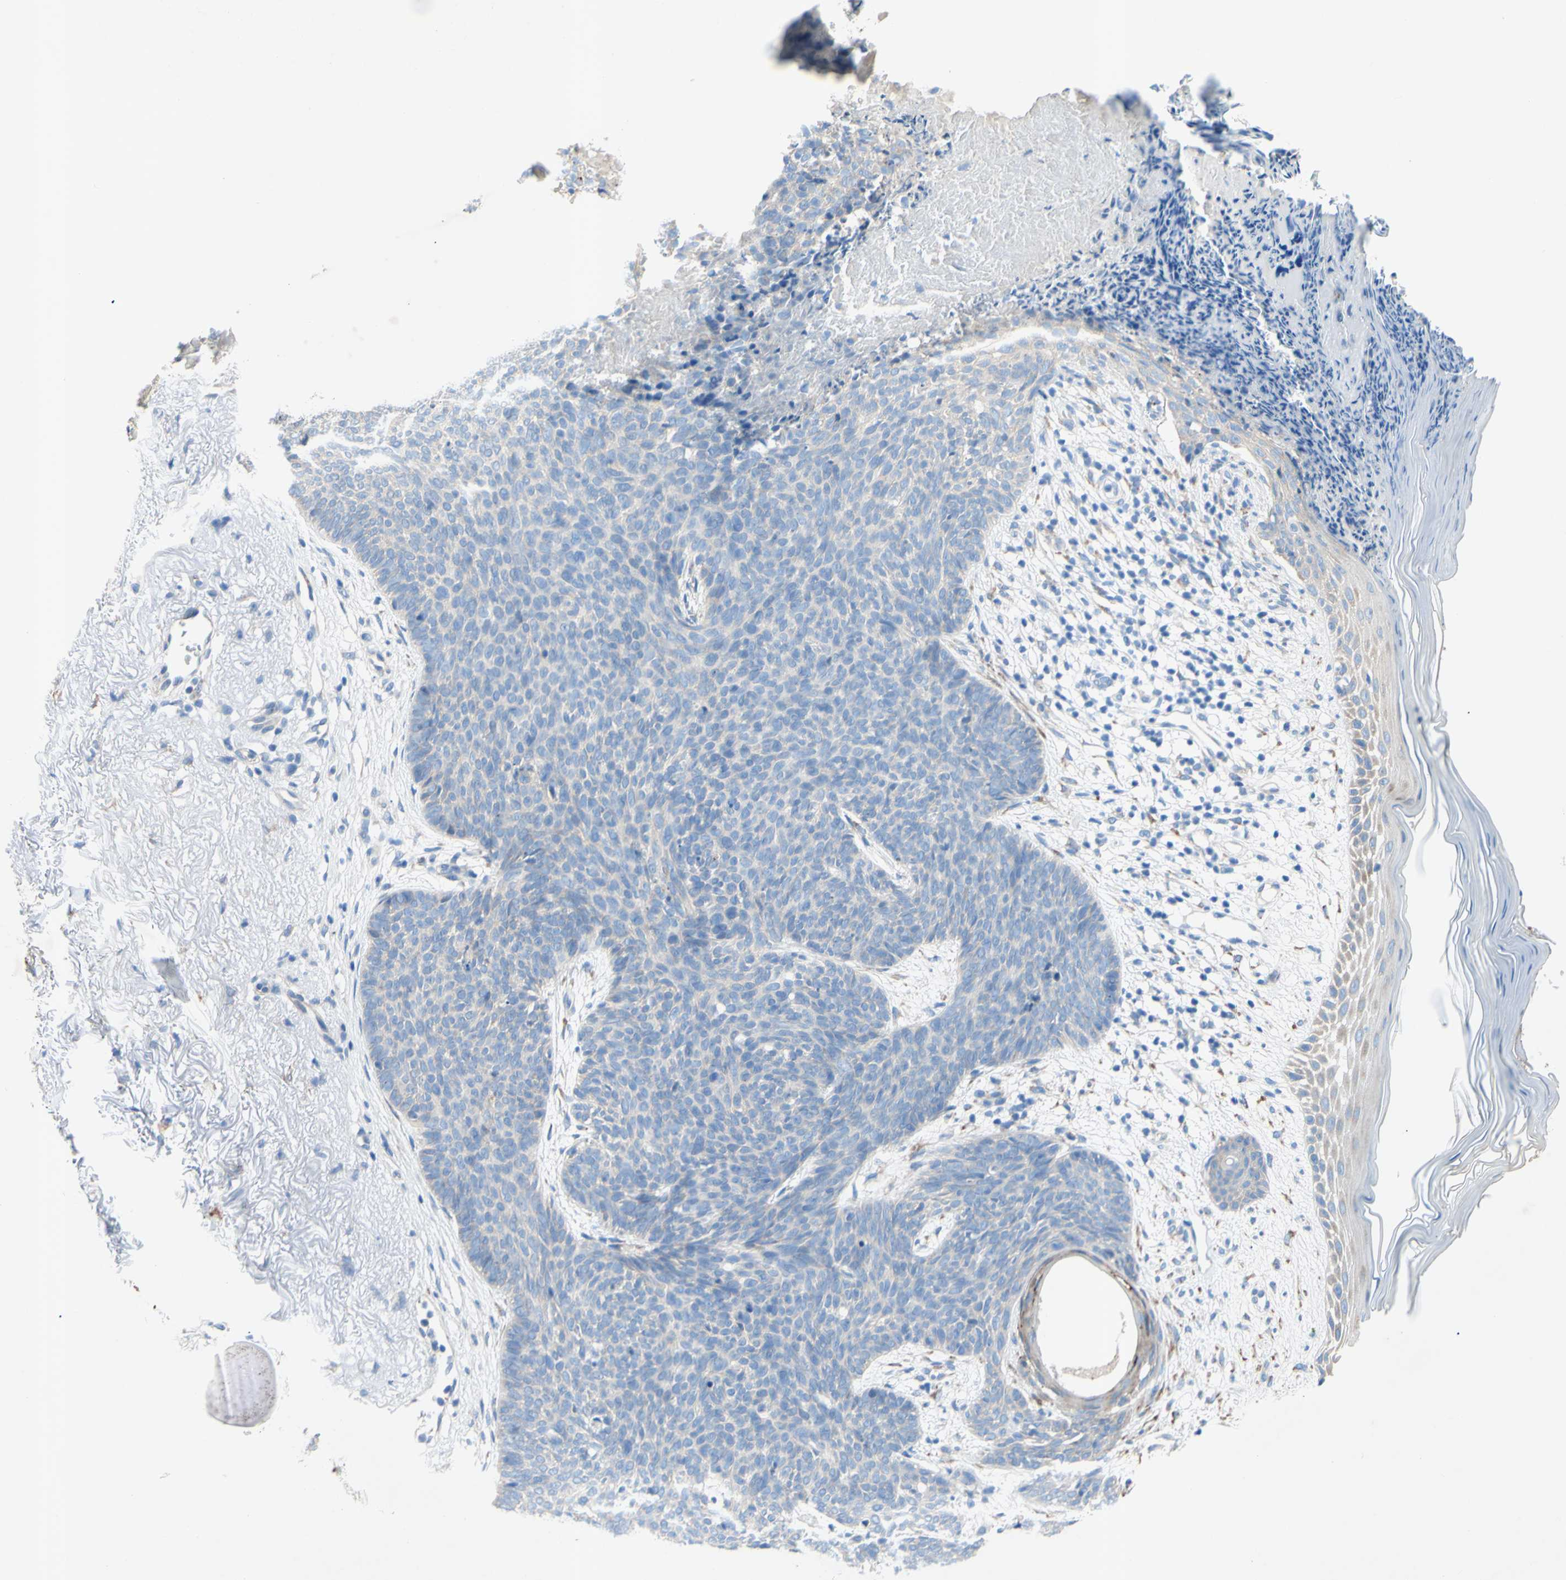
{"staining": {"intensity": "negative", "quantity": "none", "location": "none"}, "tissue": "skin cancer", "cell_type": "Tumor cells", "image_type": "cancer", "snomed": [{"axis": "morphology", "description": "Normal tissue, NOS"}, {"axis": "morphology", "description": "Basal cell carcinoma"}, {"axis": "topography", "description": "Skin"}], "caption": "This image is of basal cell carcinoma (skin) stained with immunohistochemistry to label a protein in brown with the nuclei are counter-stained blue. There is no staining in tumor cells.", "gene": "TMIGD2", "patient": {"sex": "female", "age": 70}}